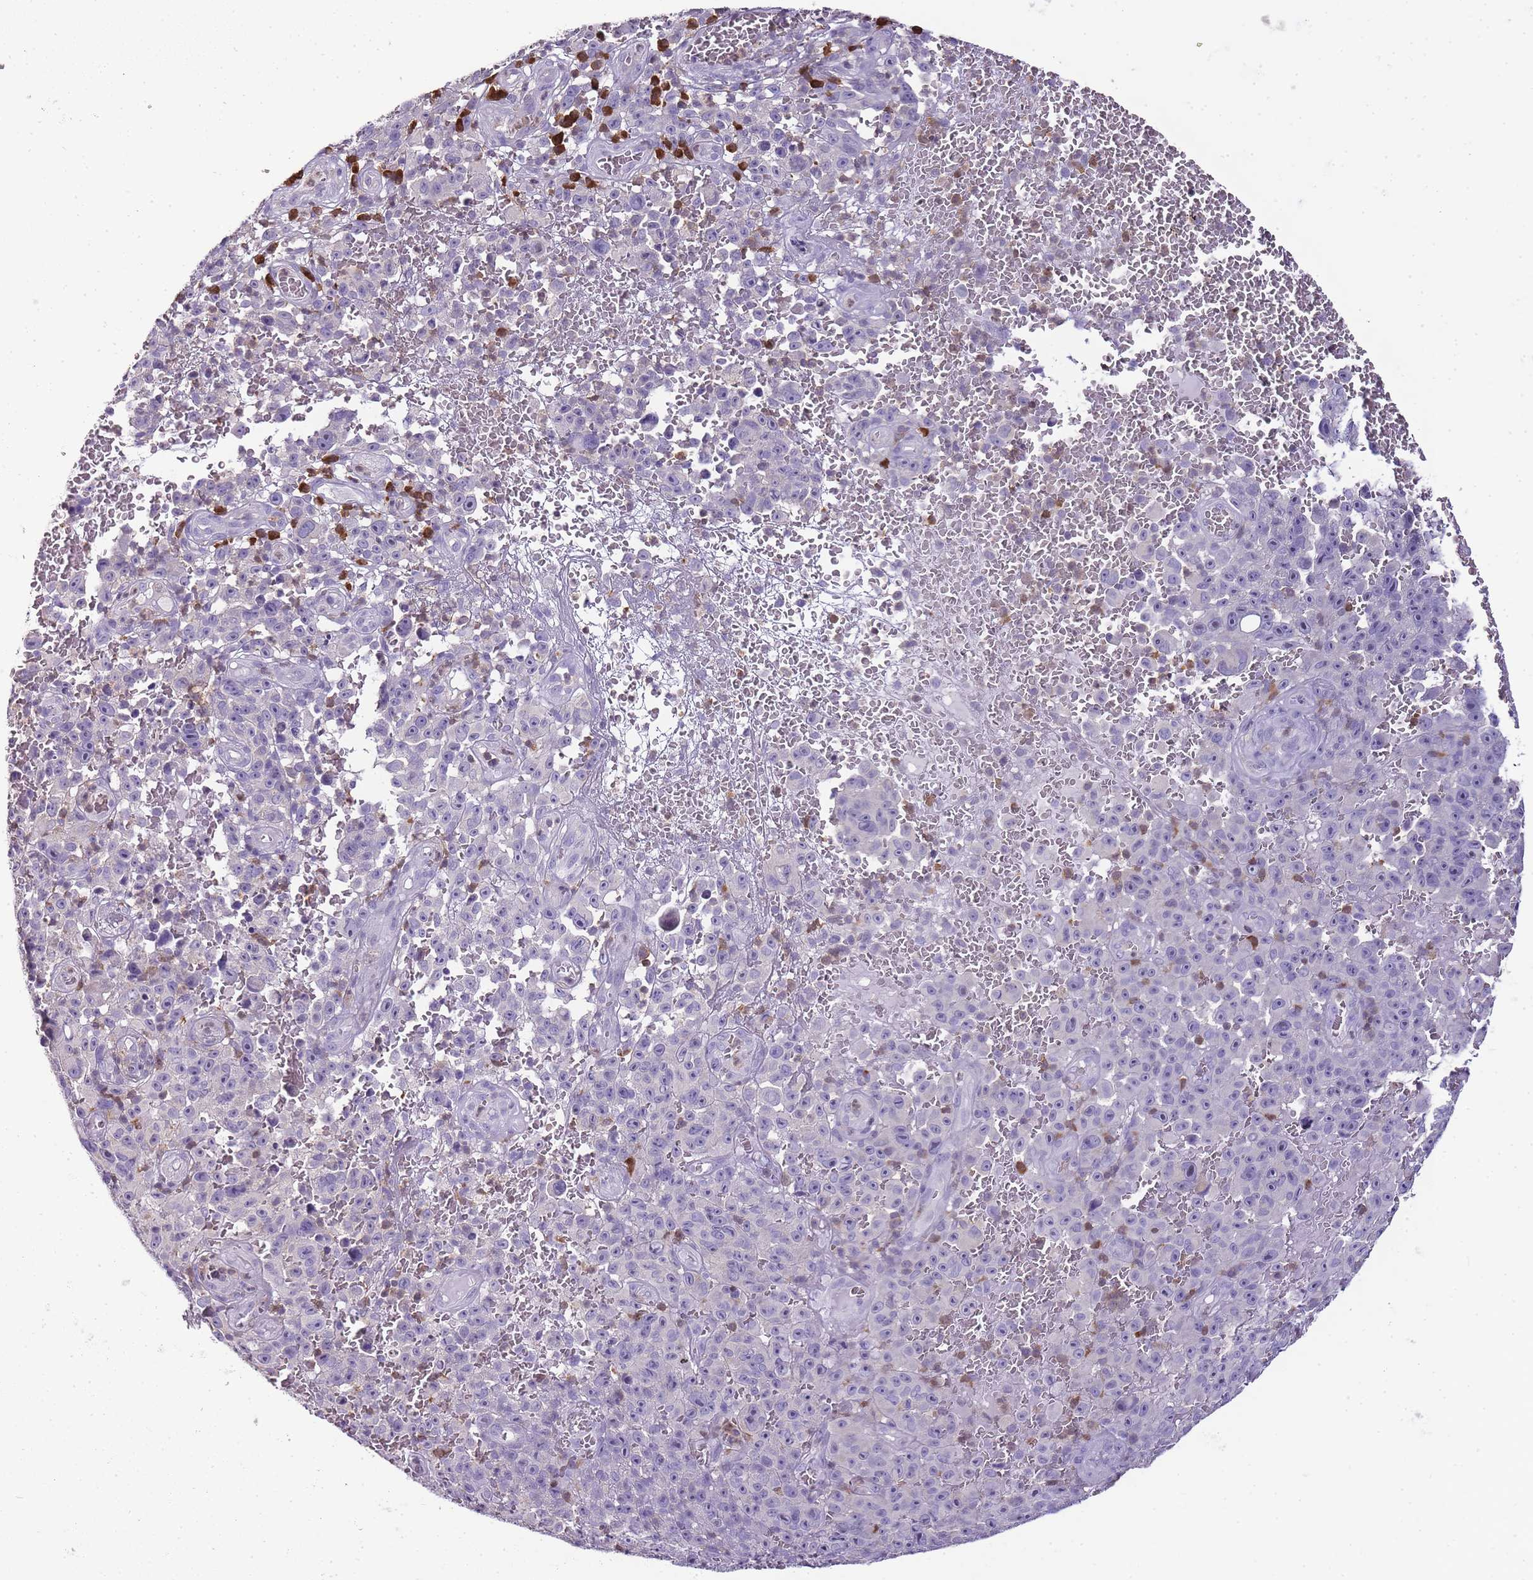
{"staining": {"intensity": "negative", "quantity": "none", "location": "none"}, "tissue": "melanoma", "cell_type": "Tumor cells", "image_type": "cancer", "snomed": [{"axis": "morphology", "description": "Malignant melanoma, NOS"}, {"axis": "topography", "description": "Skin"}], "caption": "DAB (3,3'-diaminobenzidine) immunohistochemical staining of melanoma shows no significant expression in tumor cells. The staining is performed using DAB (3,3'-diaminobenzidine) brown chromogen with nuclei counter-stained in using hematoxylin.", "gene": "ZBP1", "patient": {"sex": "female", "age": 82}}